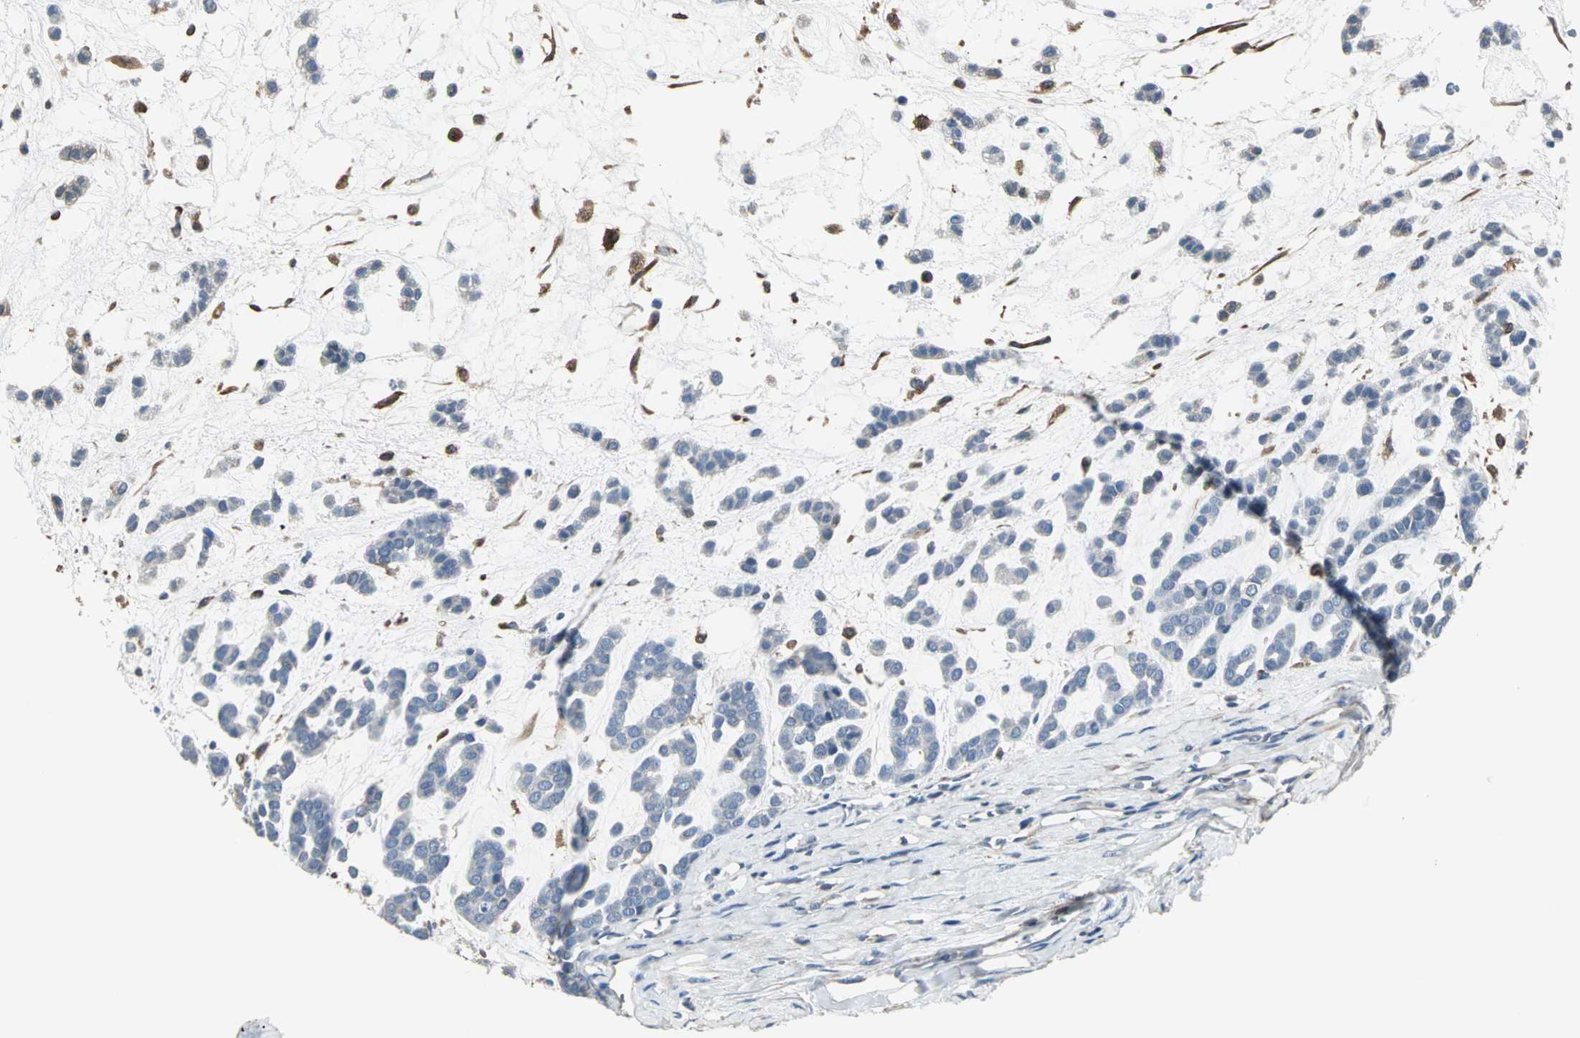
{"staining": {"intensity": "negative", "quantity": "none", "location": "none"}, "tissue": "head and neck cancer", "cell_type": "Tumor cells", "image_type": "cancer", "snomed": [{"axis": "morphology", "description": "Adenocarcinoma, NOS"}, {"axis": "morphology", "description": "Adenoma, NOS"}, {"axis": "topography", "description": "Head-Neck"}], "caption": "High power microscopy micrograph of an immunohistochemistry micrograph of head and neck cancer, revealing no significant expression in tumor cells. (IHC, brightfield microscopy, high magnification).", "gene": "LRRFIP1", "patient": {"sex": "female", "age": 55}}